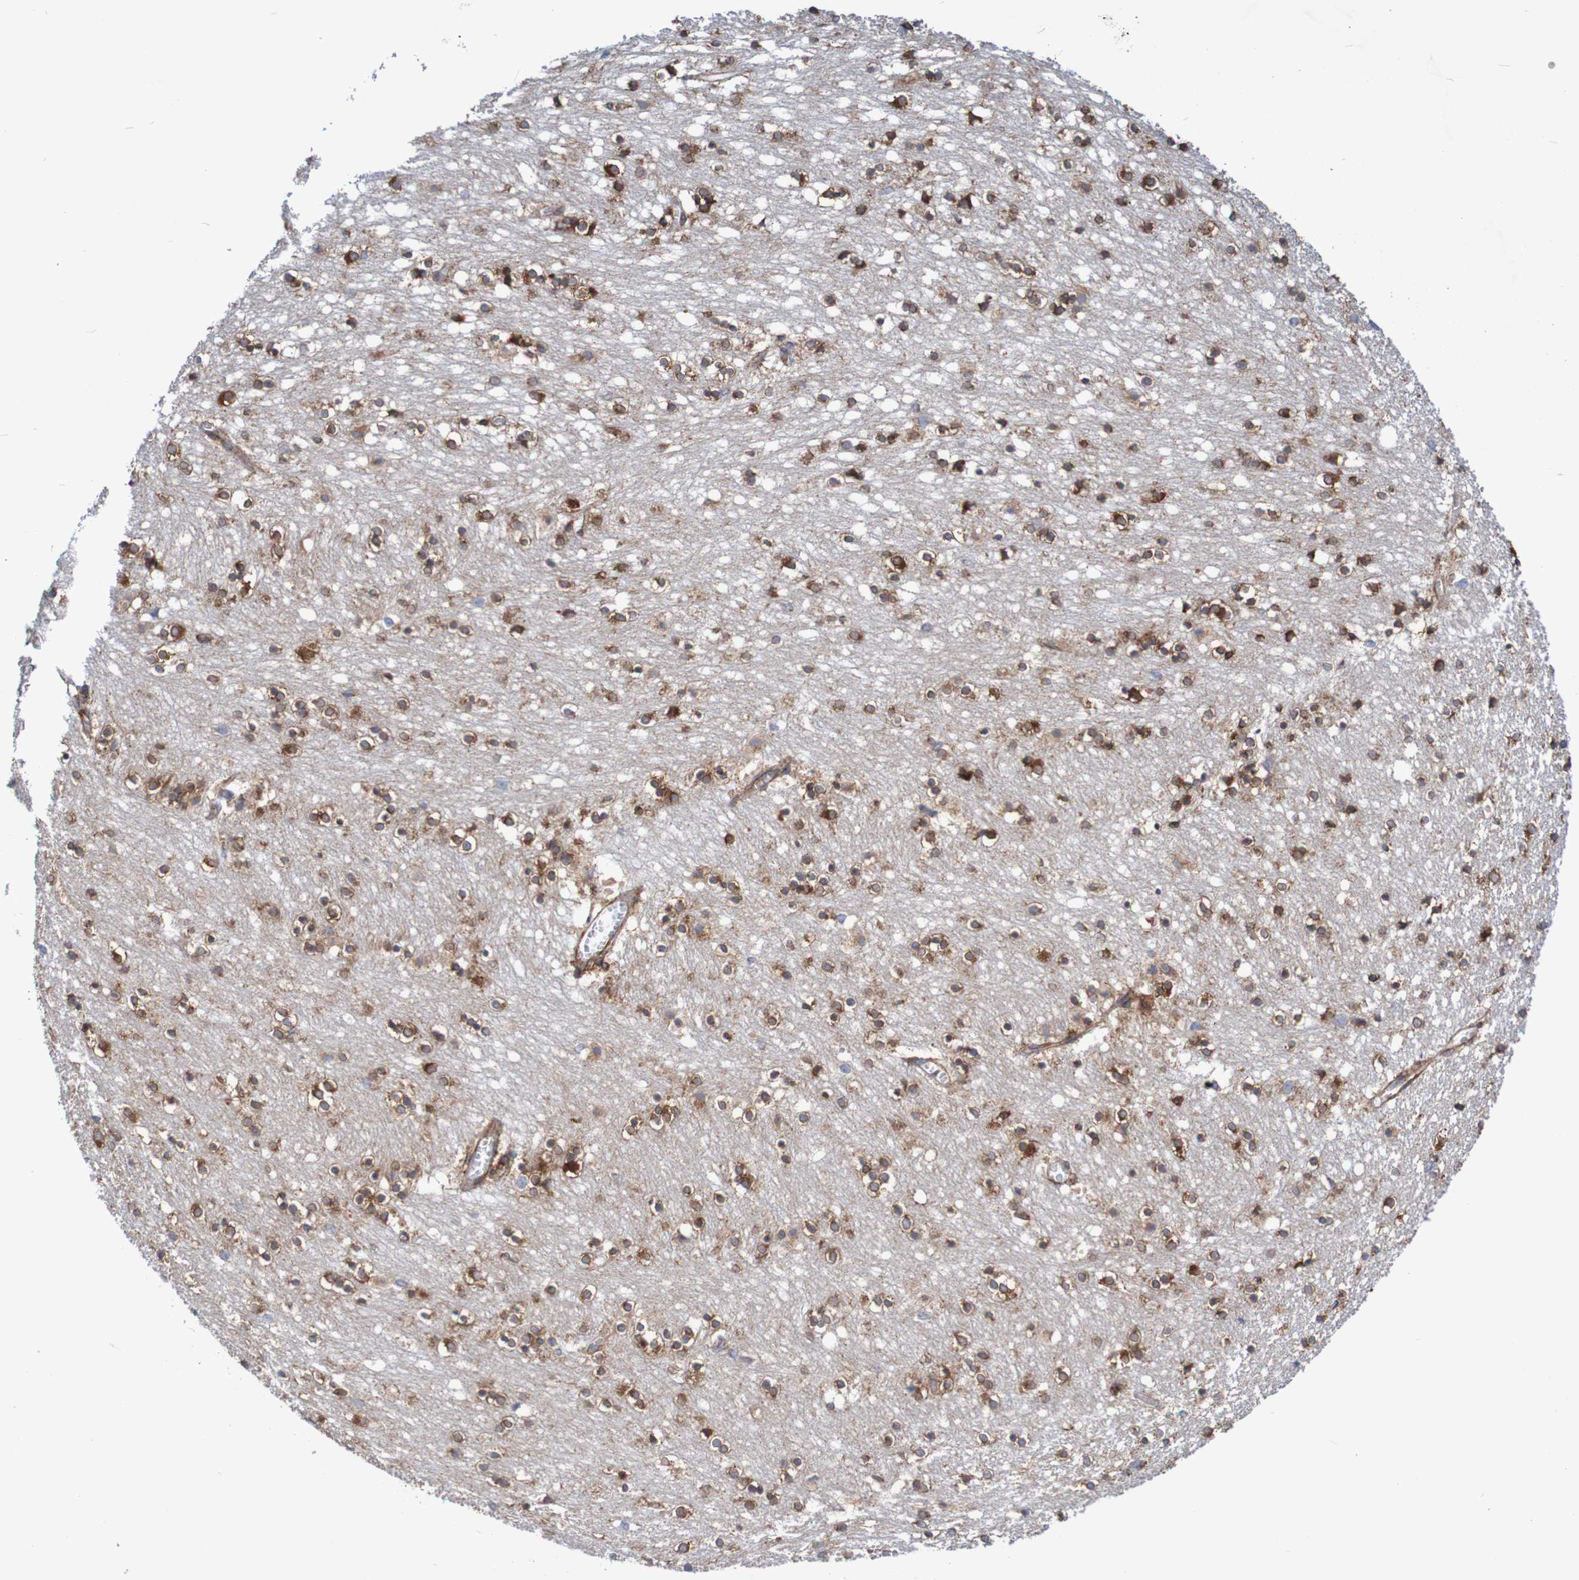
{"staining": {"intensity": "strong", "quantity": ">75%", "location": "cytoplasmic/membranous"}, "tissue": "caudate", "cell_type": "Glial cells", "image_type": "normal", "snomed": [{"axis": "morphology", "description": "Normal tissue, NOS"}, {"axis": "topography", "description": "Lateral ventricle wall"}], "caption": "Immunohistochemical staining of normal caudate shows high levels of strong cytoplasmic/membranous expression in approximately >75% of glial cells.", "gene": "FXR2", "patient": {"sex": "female", "age": 54}}